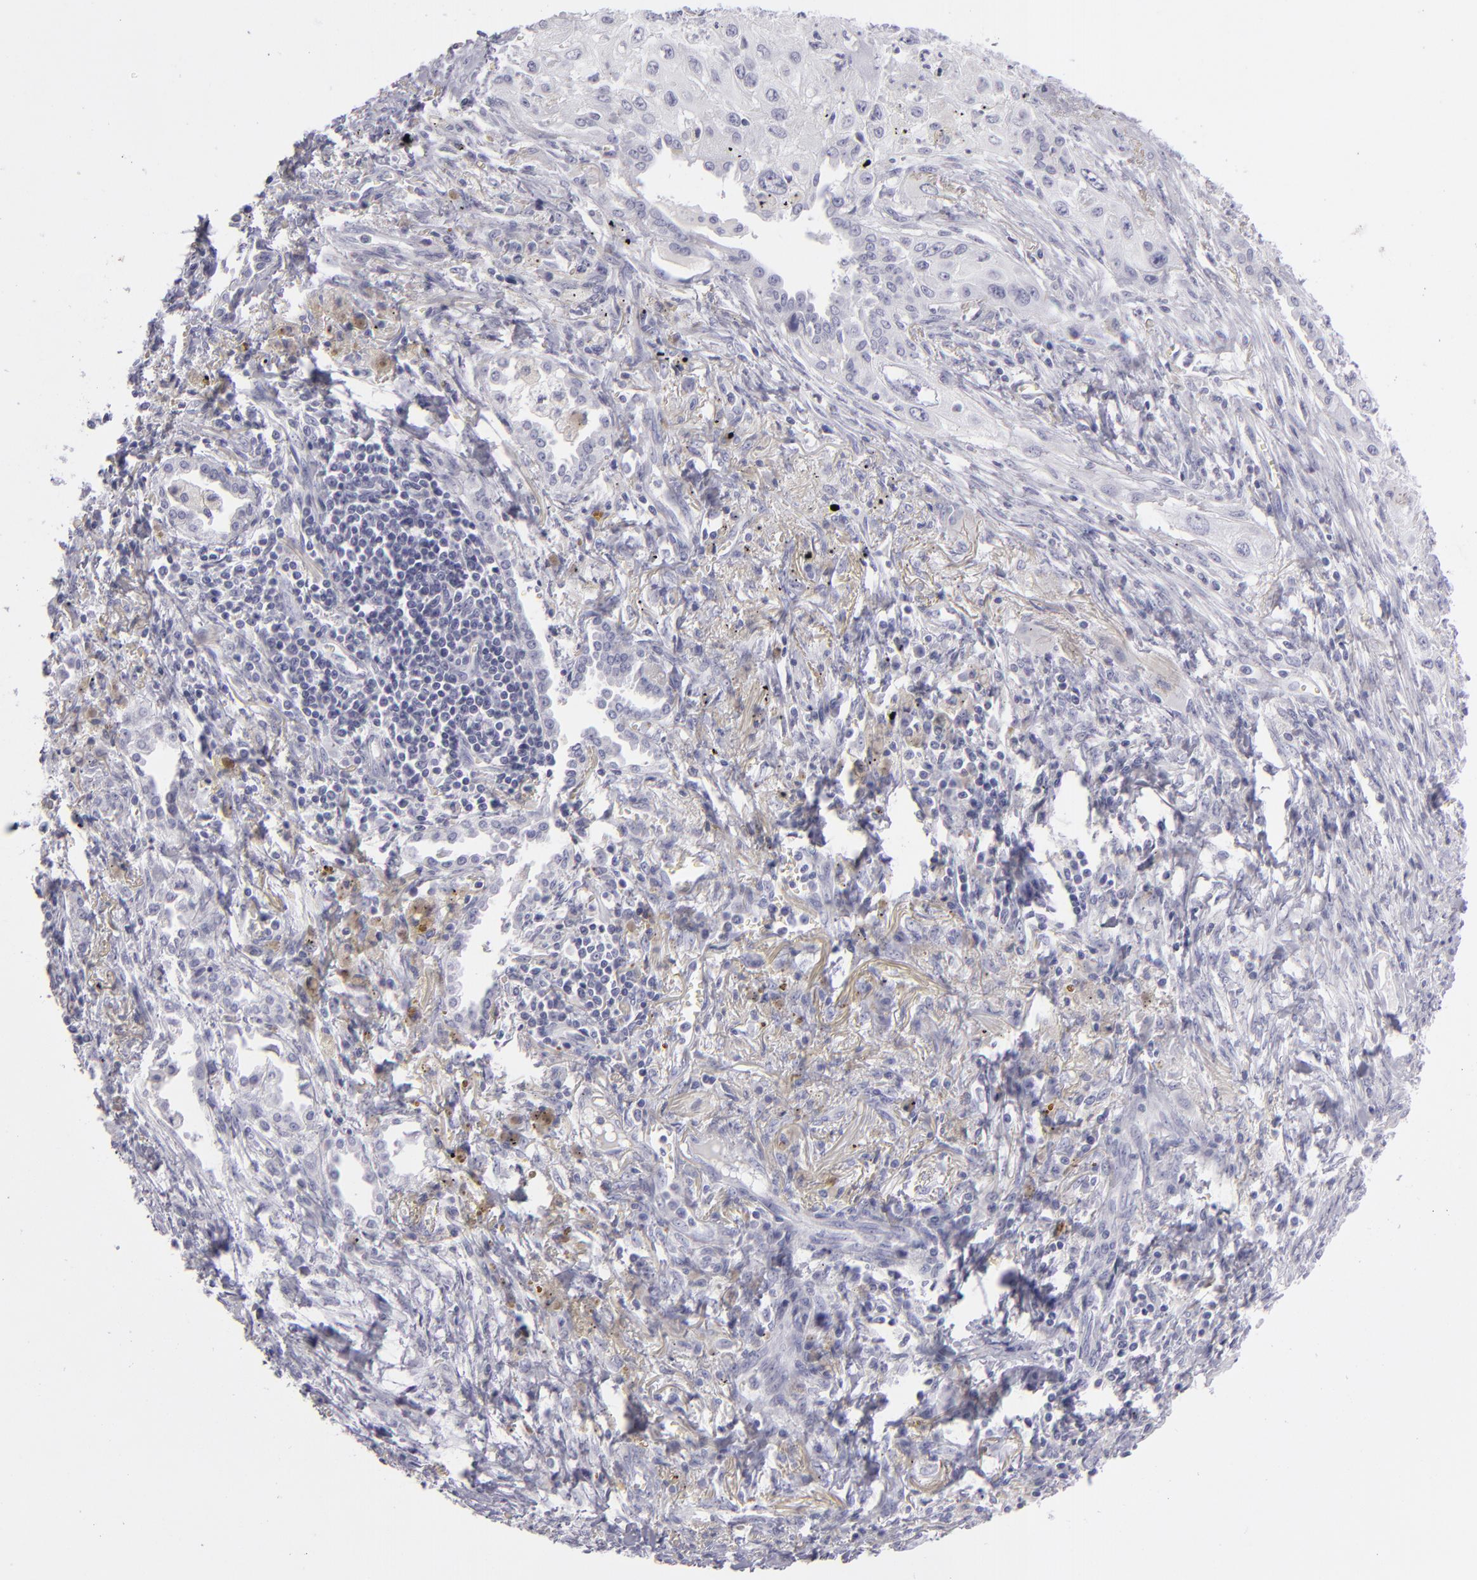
{"staining": {"intensity": "negative", "quantity": "none", "location": "none"}, "tissue": "lung cancer", "cell_type": "Tumor cells", "image_type": "cancer", "snomed": [{"axis": "morphology", "description": "Squamous cell carcinoma, NOS"}, {"axis": "topography", "description": "Lung"}], "caption": "Histopathology image shows no significant protein staining in tumor cells of lung squamous cell carcinoma. (Brightfield microscopy of DAB (3,3'-diaminobenzidine) immunohistochemistry at high magnification).", "gene": "VIL1", "patient": {"sex": "male", "age": 71}}